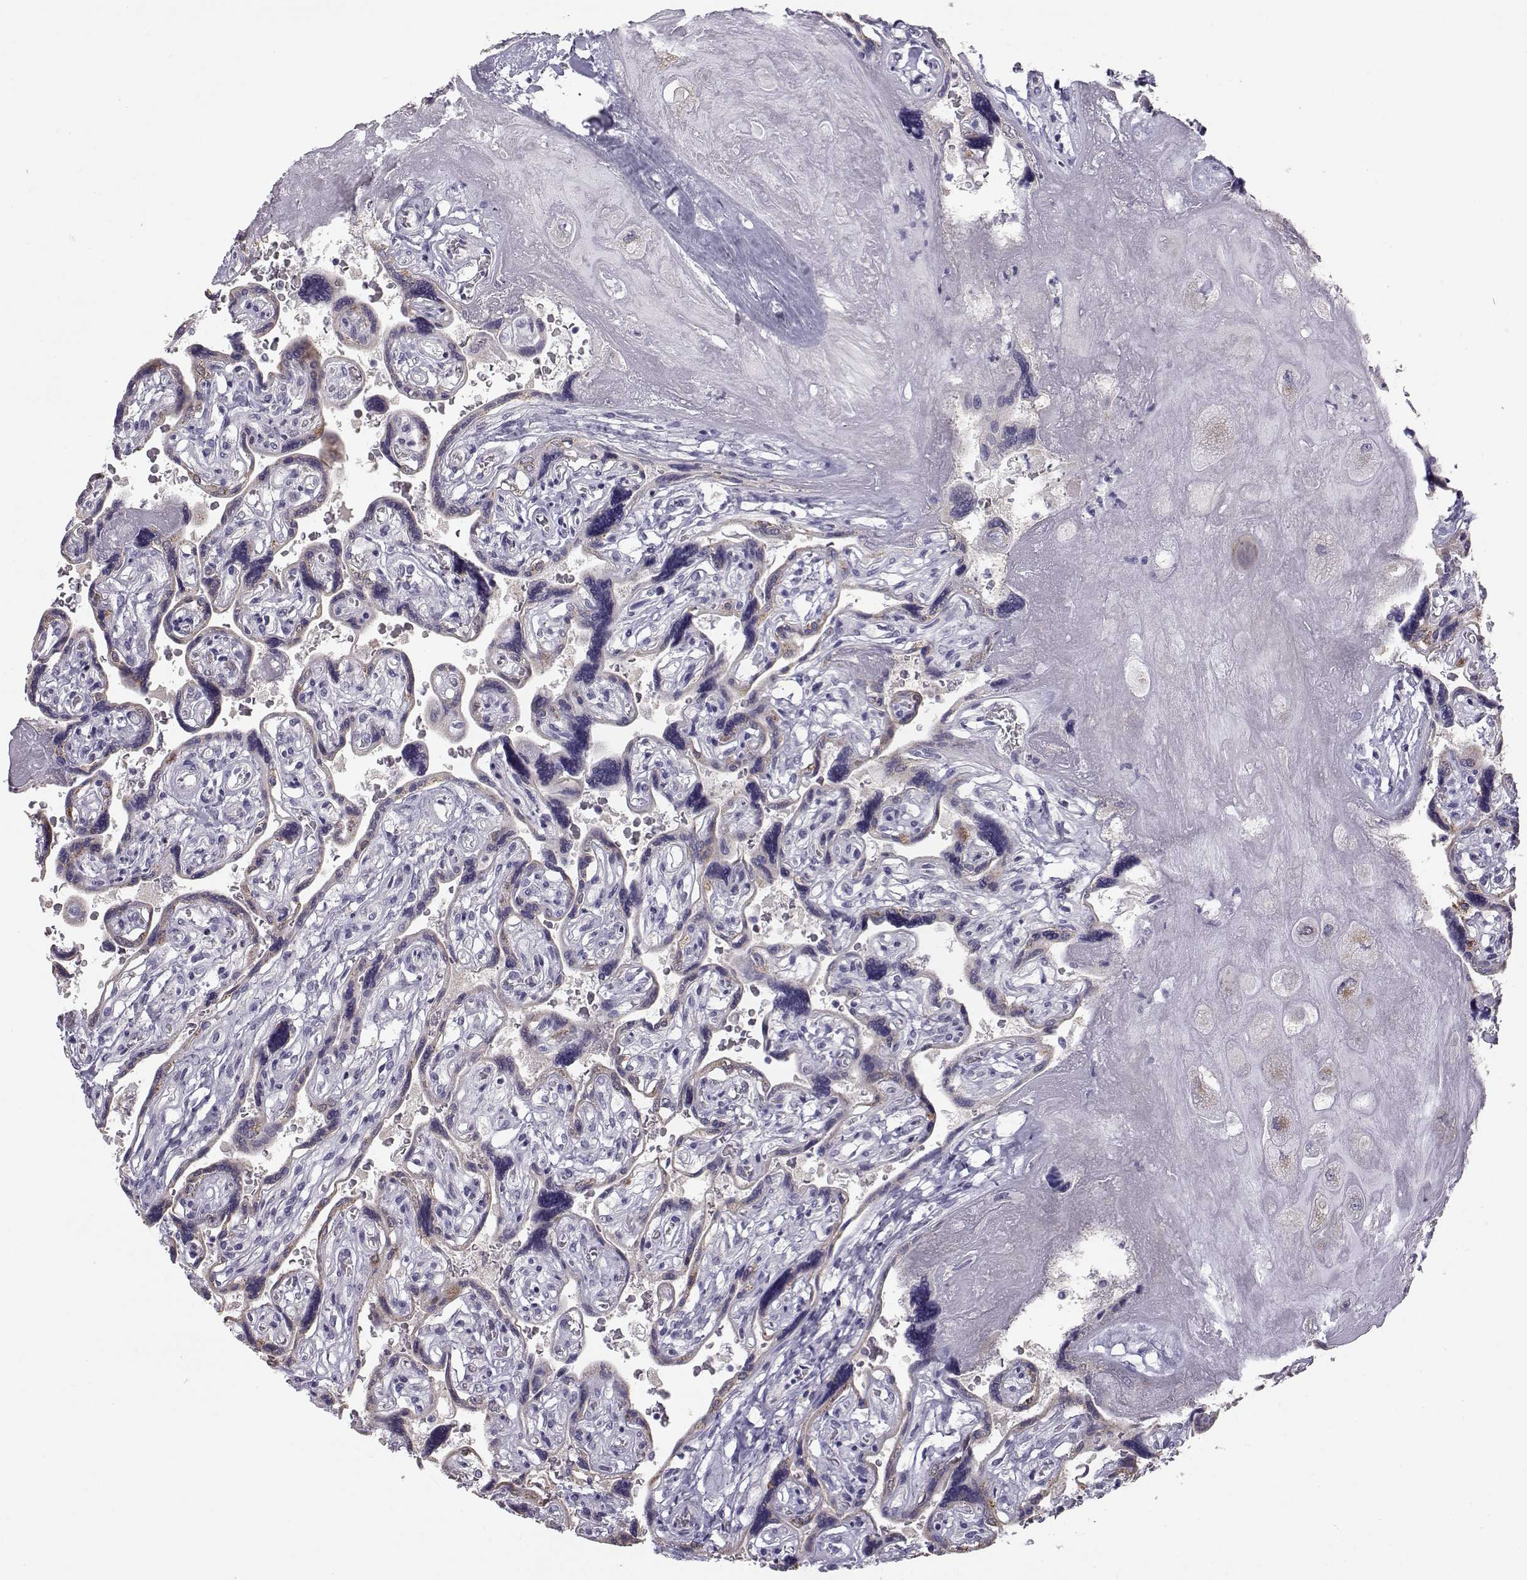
{"staining": {"intensity": "negative", "quantity": "none", "location": "none"}, "tissue": "placenta", "cell_type": "Decidual cells", "image_type": "normal", "snomed": [{"axis": "morphology", "description": "Normal tissue, NOS"}, {"axis": "topography", "description": "Placenta"}], "caption": "Protein analysis of unremarkable placenta shows no significant staining in decidual cells.", "gene": "KCNMB4", "patient": {"sex": "female", "age": 32}}